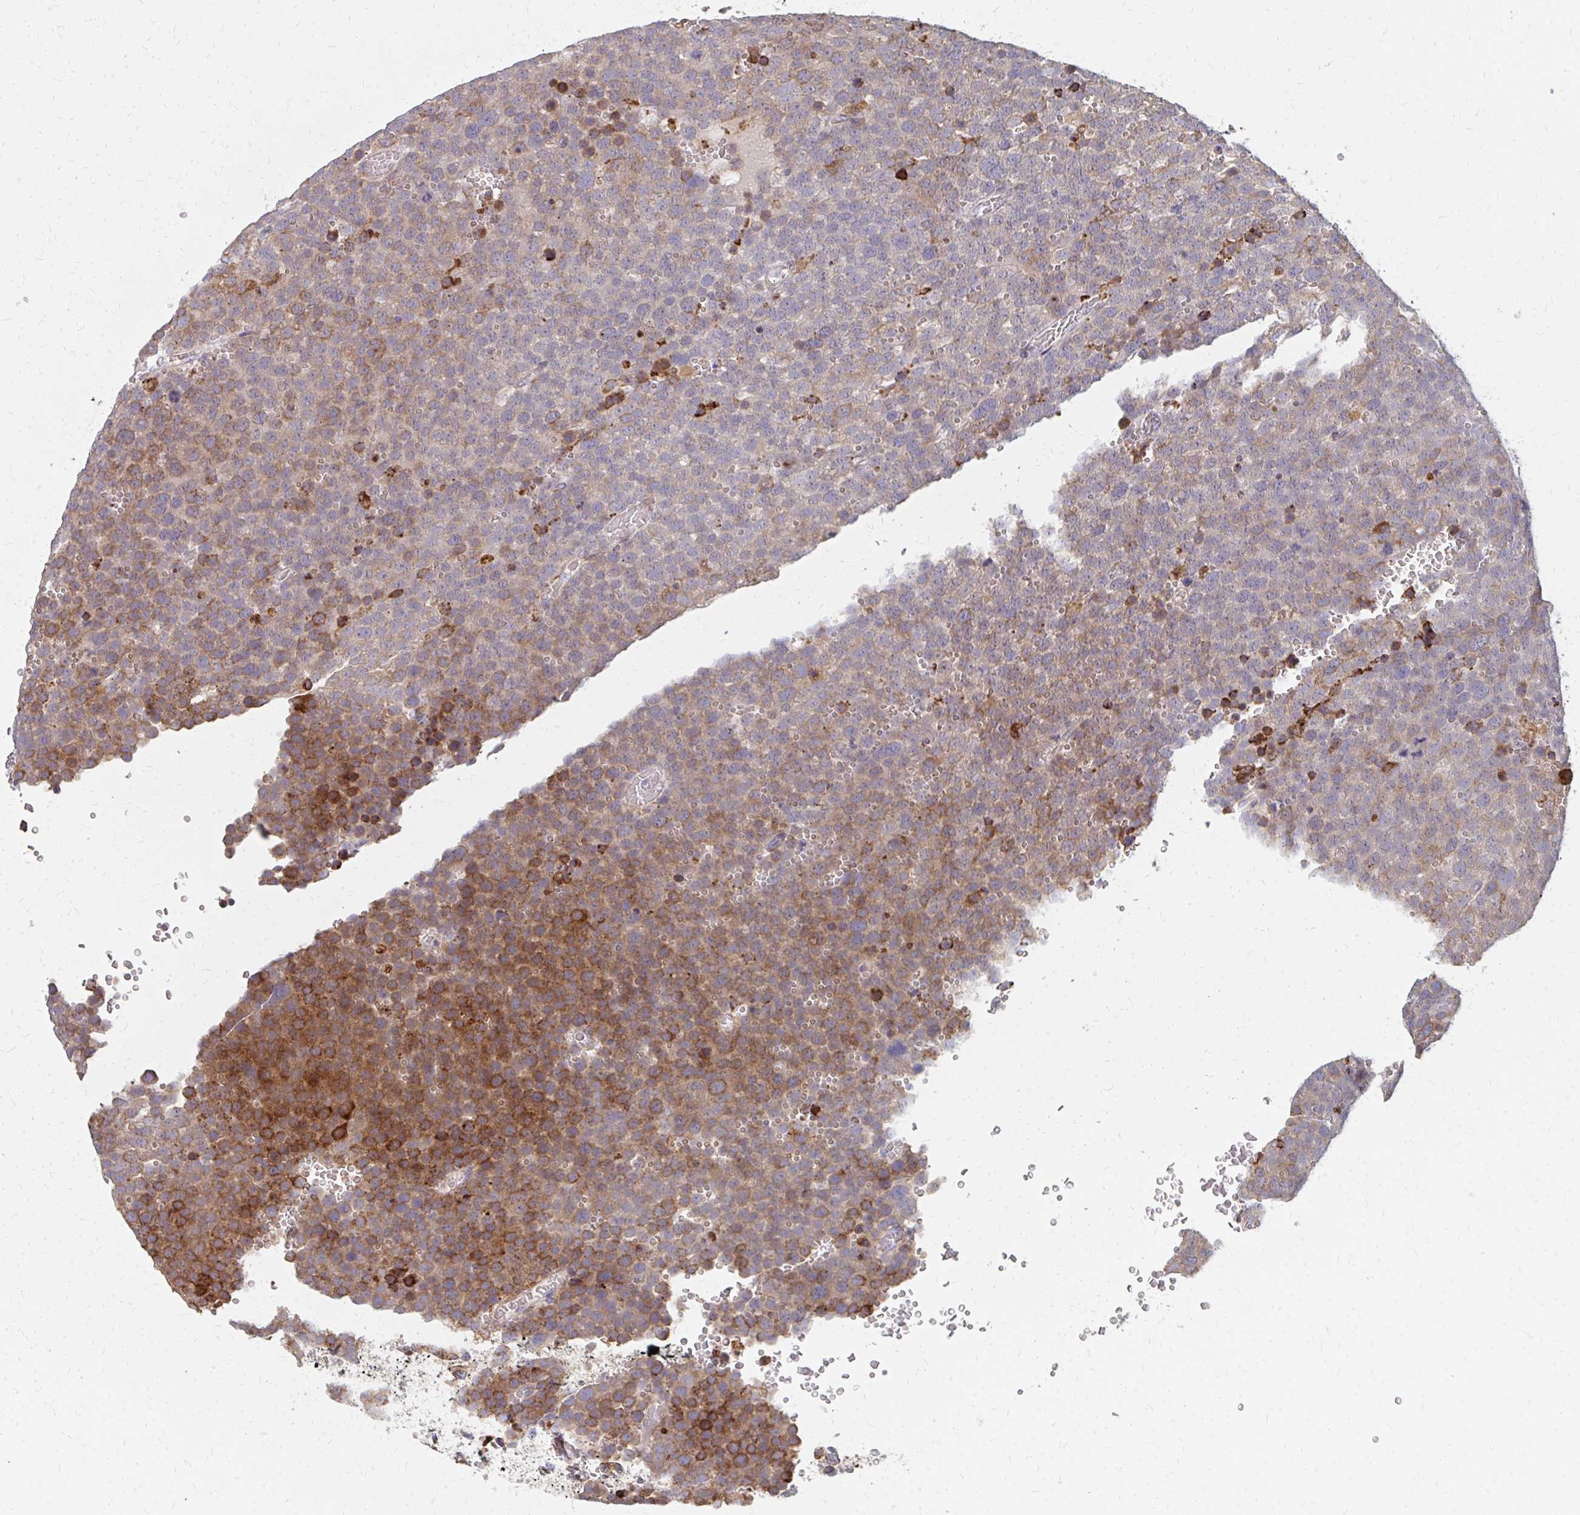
{"staining": {"intensity": "moderate", "quantity": "<25%", "location": "cytoplasmic/membranous"}, "tissue": "testis cancer", "cell_type": "Tumor cells", "image_type": "cancer", "snomed": [{"axis": "morphology", "description": "Seminoma, NOS"}, {"axis": "topography", "description": "Testis"}], "caption": "Immunohistochemistry (DAB (3,3'-diaminobenzidine)) staining of seminoma (testis) shows moderate cytoplasmic/membranous protein staining in approximately <25% of tumor cells.", "gene": "PPP1R13L", "patient": {"sex": "male", "age": 71}}